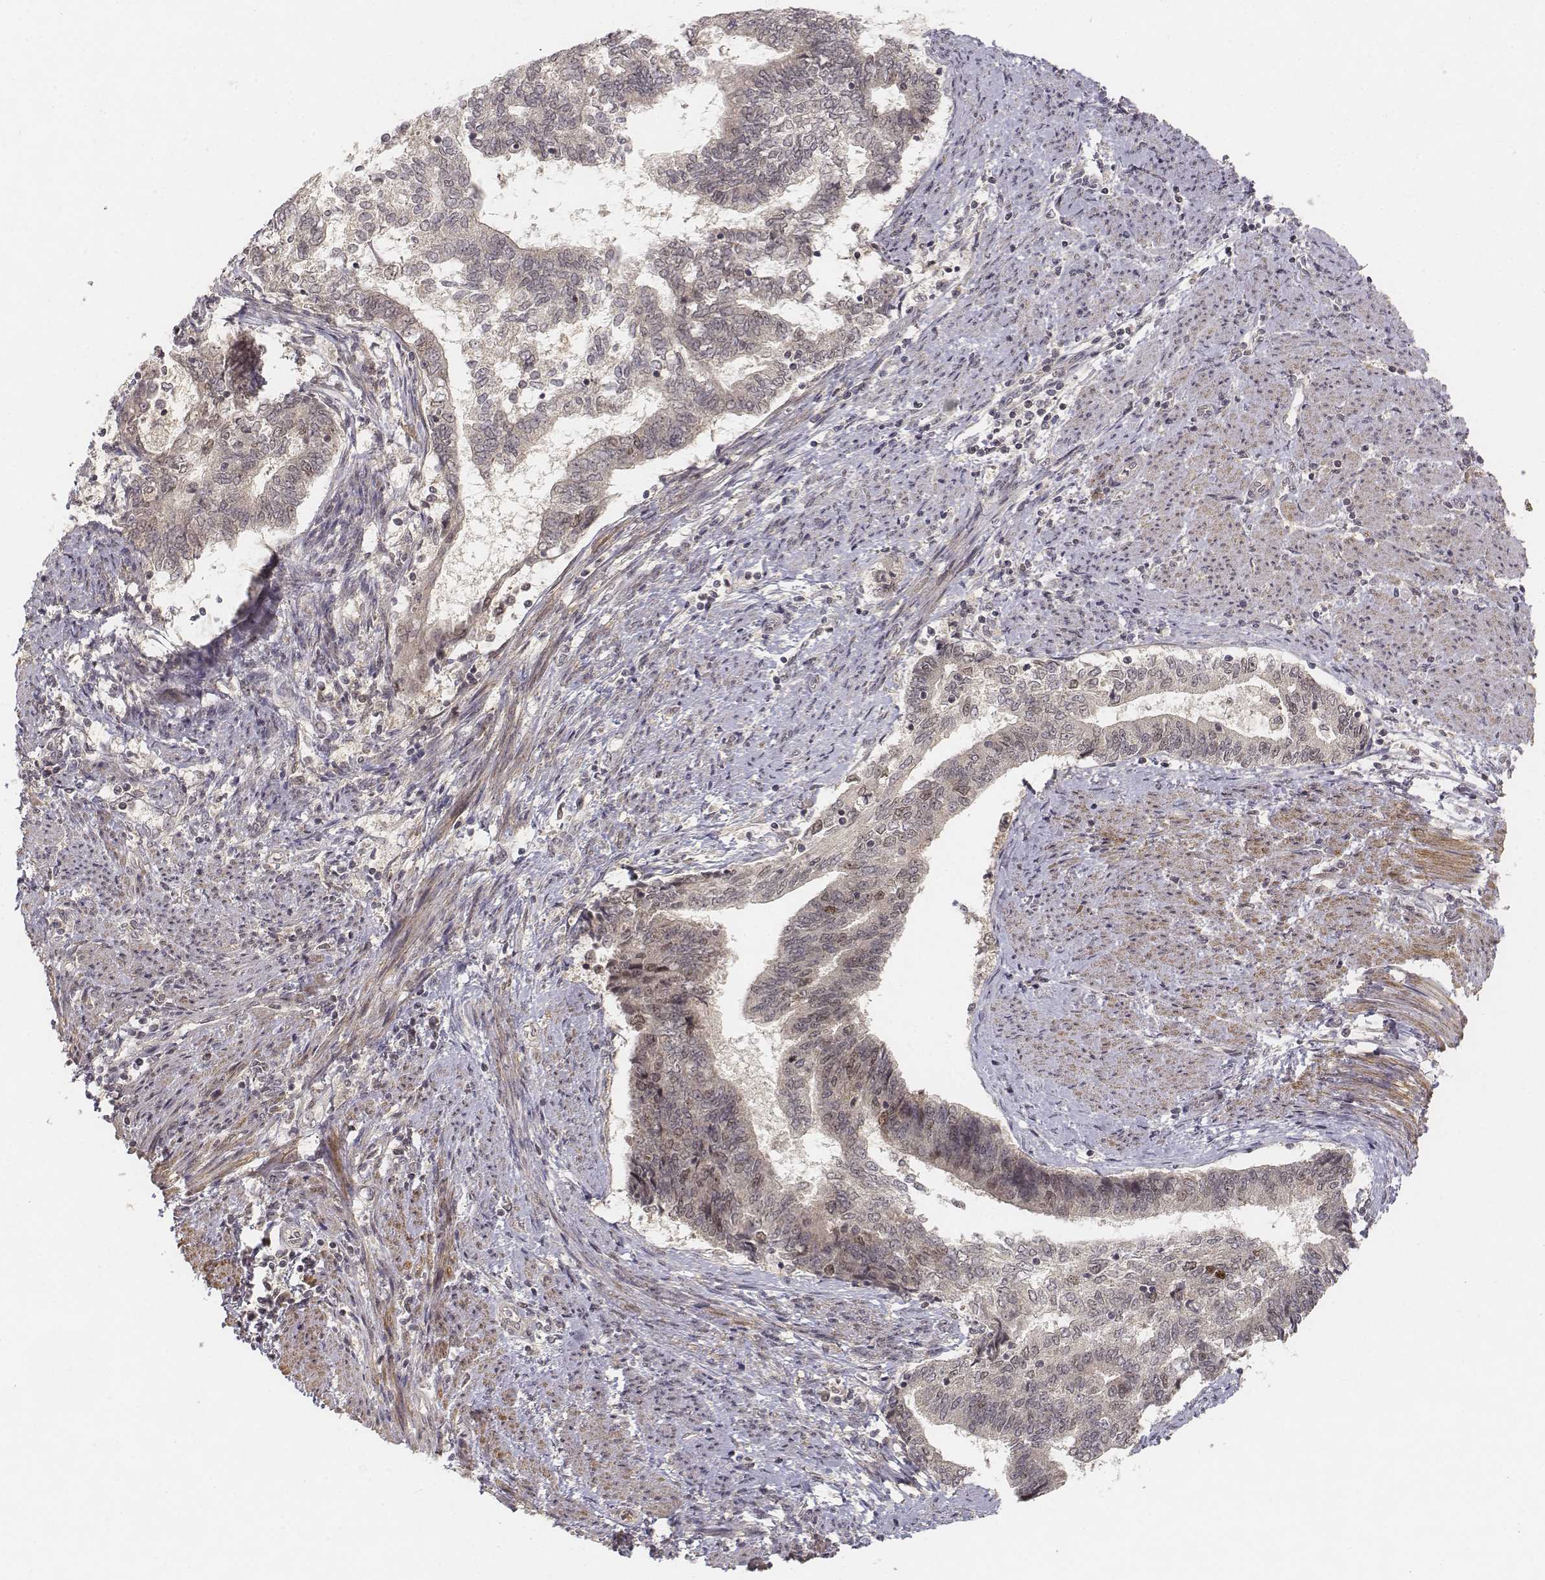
{"staining": {"intensity": "weak", "quantity": "<25%", "location": "nuclear"}, "tissue": "endometrial cancer", "cell_type": "Tumor cells", "image_type": "cancer", "snomed": [{"axis": "morphology", "description": "Adenocarcinoma, NOS"}, {"axis": "topography", "description": "Endometrium"}], "caption": "There is no significant staining in tumor cells of endometrial cancer. Nuclei are stained in blue.", "gene": "FANCD2", "patient": {"sex": "female", "age": 65}}